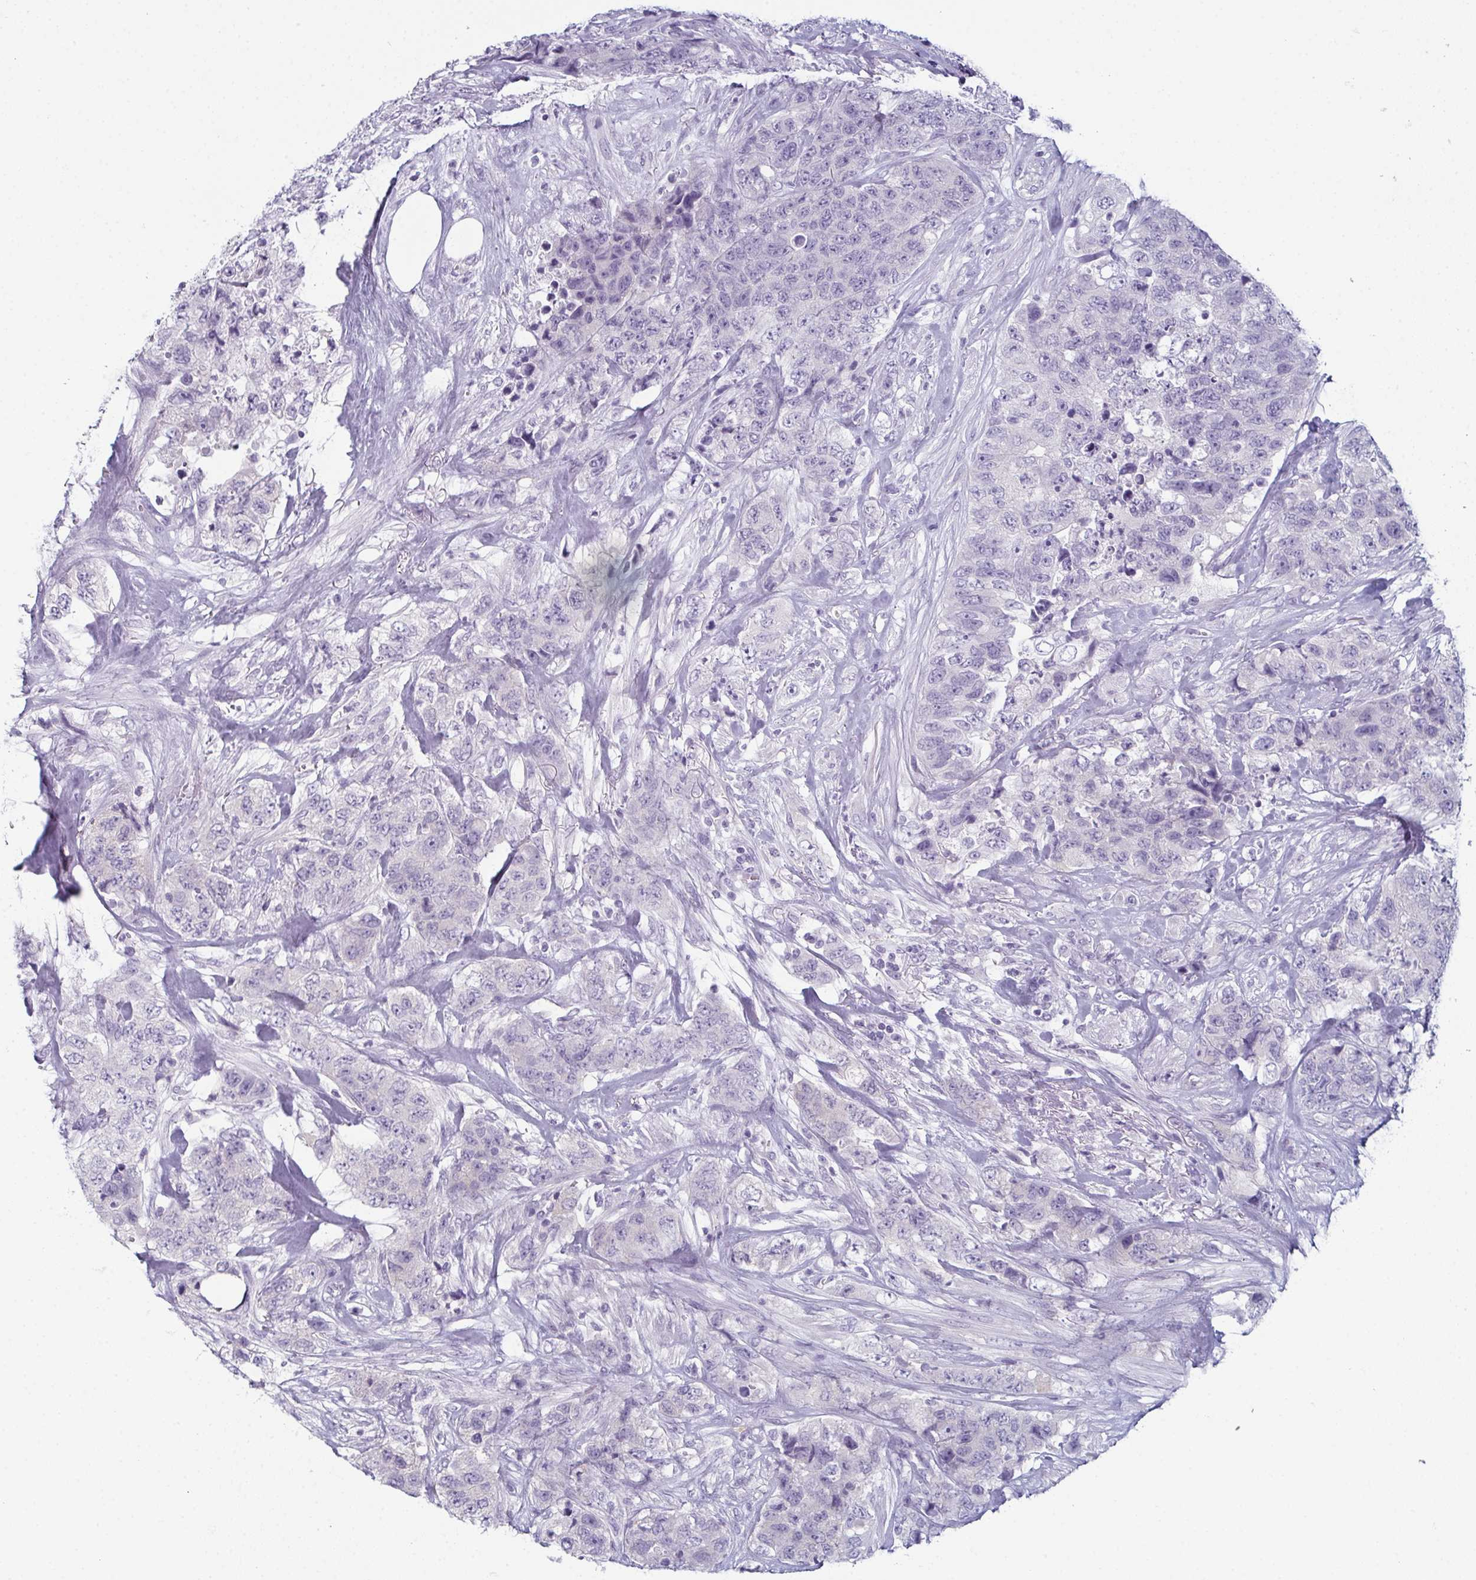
{"staining": {"intensity": "negative", "quantity": "none", "location": "none"}, "tissue": "urothelial cancer", "cell_type": "Tumor cells", "image_type": "cancer", "snomed": [{"axis": "morphology", "description": "Urothelial carcinoma, High grade"}, {"axis": "topography", "description": "Urinary bladder"}], "caption": "An IHC photomicrograph of urothelial carcinoma (high-grade) is shown. There is no staining in tumor cells of urothelial carcinoma (high-grade).", "gene": "ENKUR", "patient": {"sex": "female", "age": 78}}